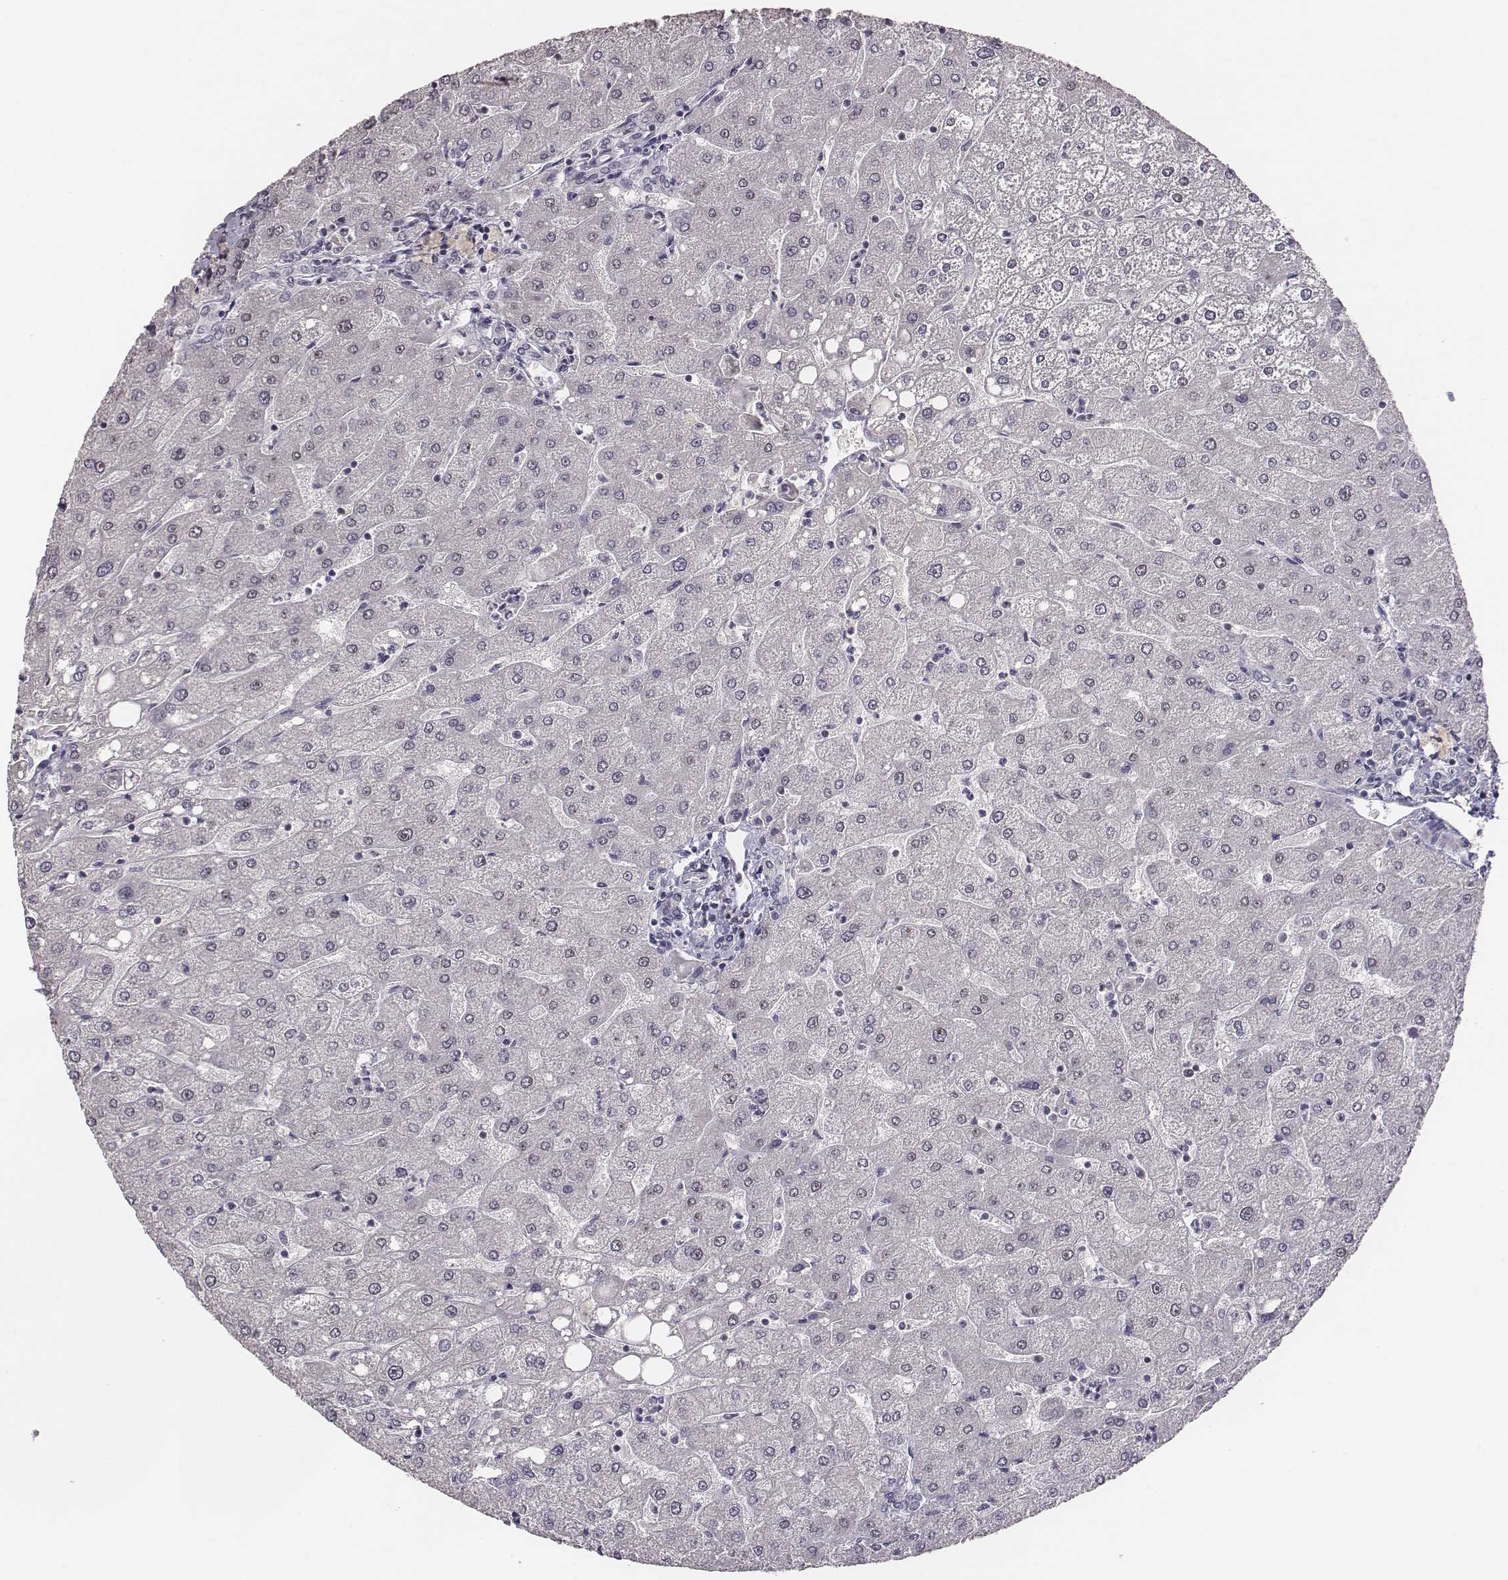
{"staining": {"intensity": "negative", "quantity": "none", "location": "none"}, "tissue": "liver", "cell_type": "Cholangiocytes", "image_type": "normal", "snomed": [{"axis": "morphology", "description": "Normal tissue, NOS"}, {"axis": "topography", "description": "Liver"}], "caption": "IHC image of benign liver: liver stained with DAB (3,3'-diaminobenzidine) exhibits no significant protein staining in cholangiocytes. (DAB IHC with hematoxylin counter stain).", "gene": "NIFK", "patient": {"sex": "male", "age": 67}}